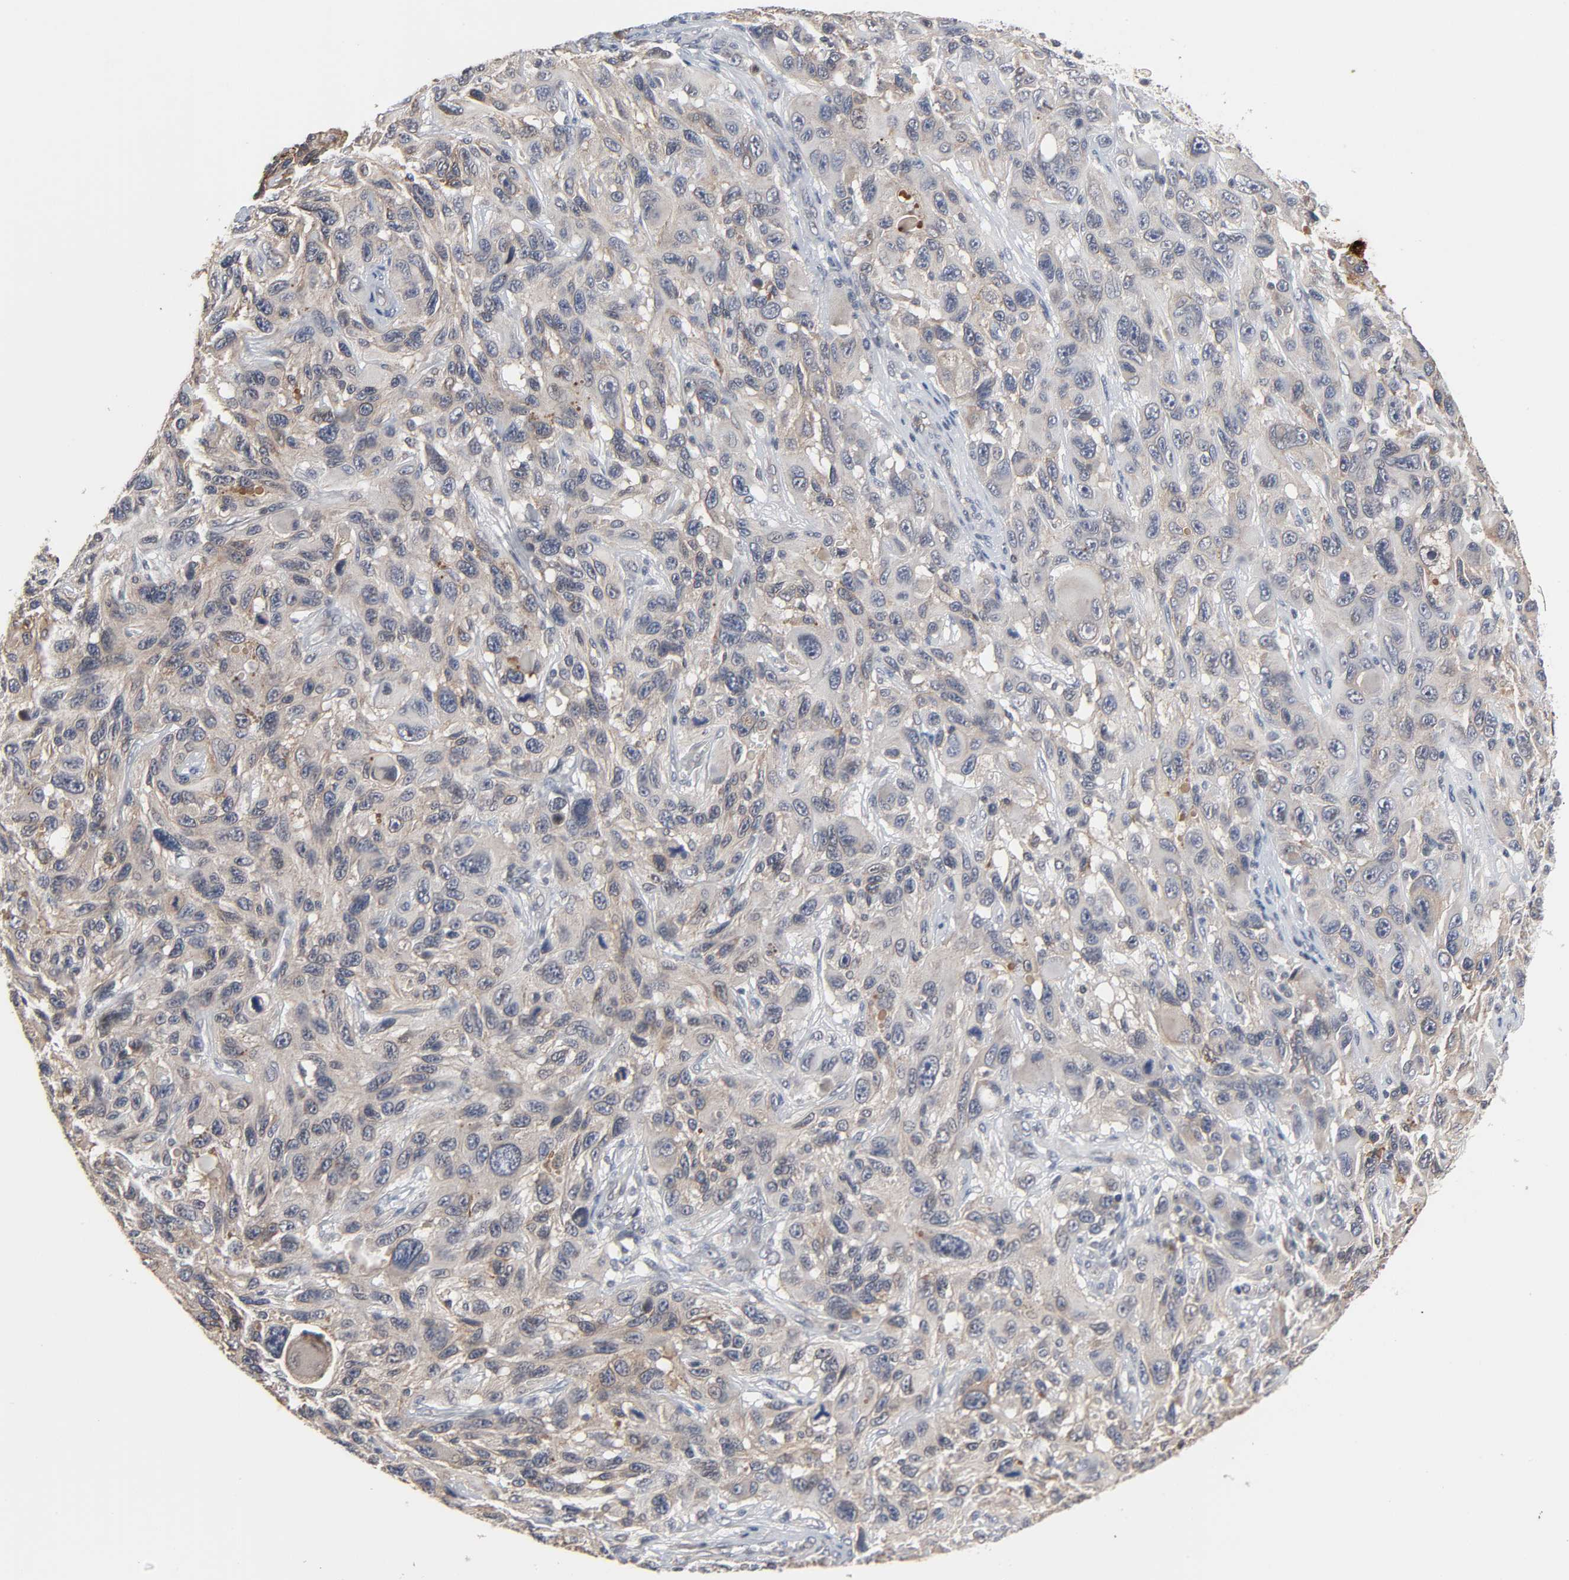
{"staining": {"intensity": "weak", "quantity": "25%-75%", "location": "cytoplasmic/membranous"}, "tissue": "melanoma", "cell_type": "Tumor cells", "image_type": "cancer", "snomed": [{"axis": "morphology", "description": "Malignant melanoma, NOS"}, {"axis": "topography", "description": "Skin"}], "caption": "High-power microscopy captured an immunohistochemistry (IHC) image of malignant melanoma, revealing weak cytoplasmic/membranous staining in approximately 25%-75% of tumor cells.", "gene": "CCDC175", "patient": {"sex": "male", "age": 53}}